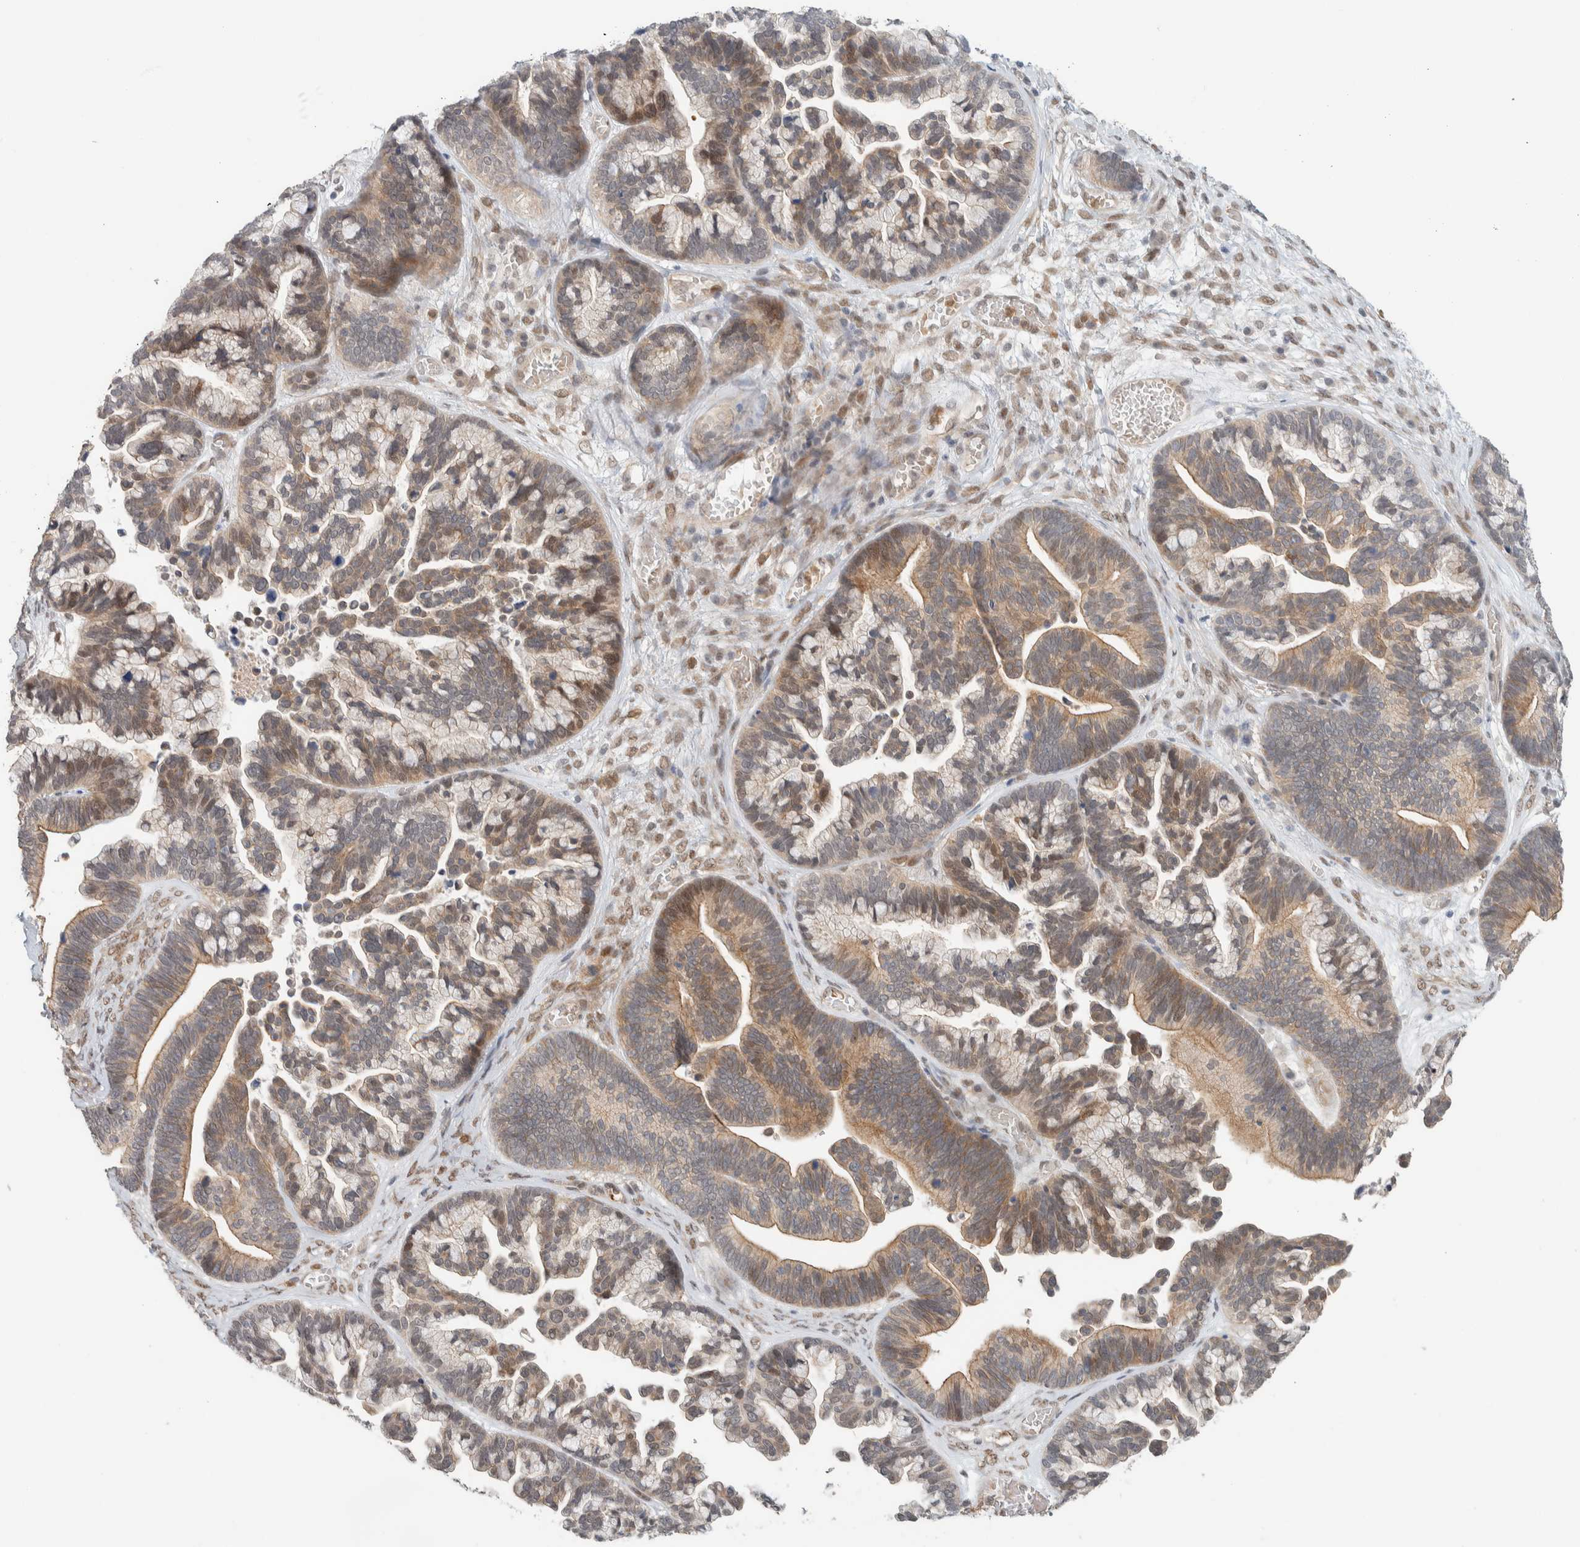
{"staining": {"intensity": "moderate", "quantity": ">75%", "location": "cytoplasmic/membranous"}, "tissue": "ovarian cancer", "cell_type": "Tumor cells", "image_type": "cancer", "snomed": [{"axis": "morphology", "description": "Cystadenocarcinoma, serous, NOS"}, {"axis": "topography", "description": "Ovary"}], "caption": "Protein staining by immunohistochemistry (IHC) displays moderate cytoplasmic/membranous staining in about >75% of tumor cells in ovarian cancer.", "gene": "ZBTB2", "patient": {"sex": "female", "age": 56}}